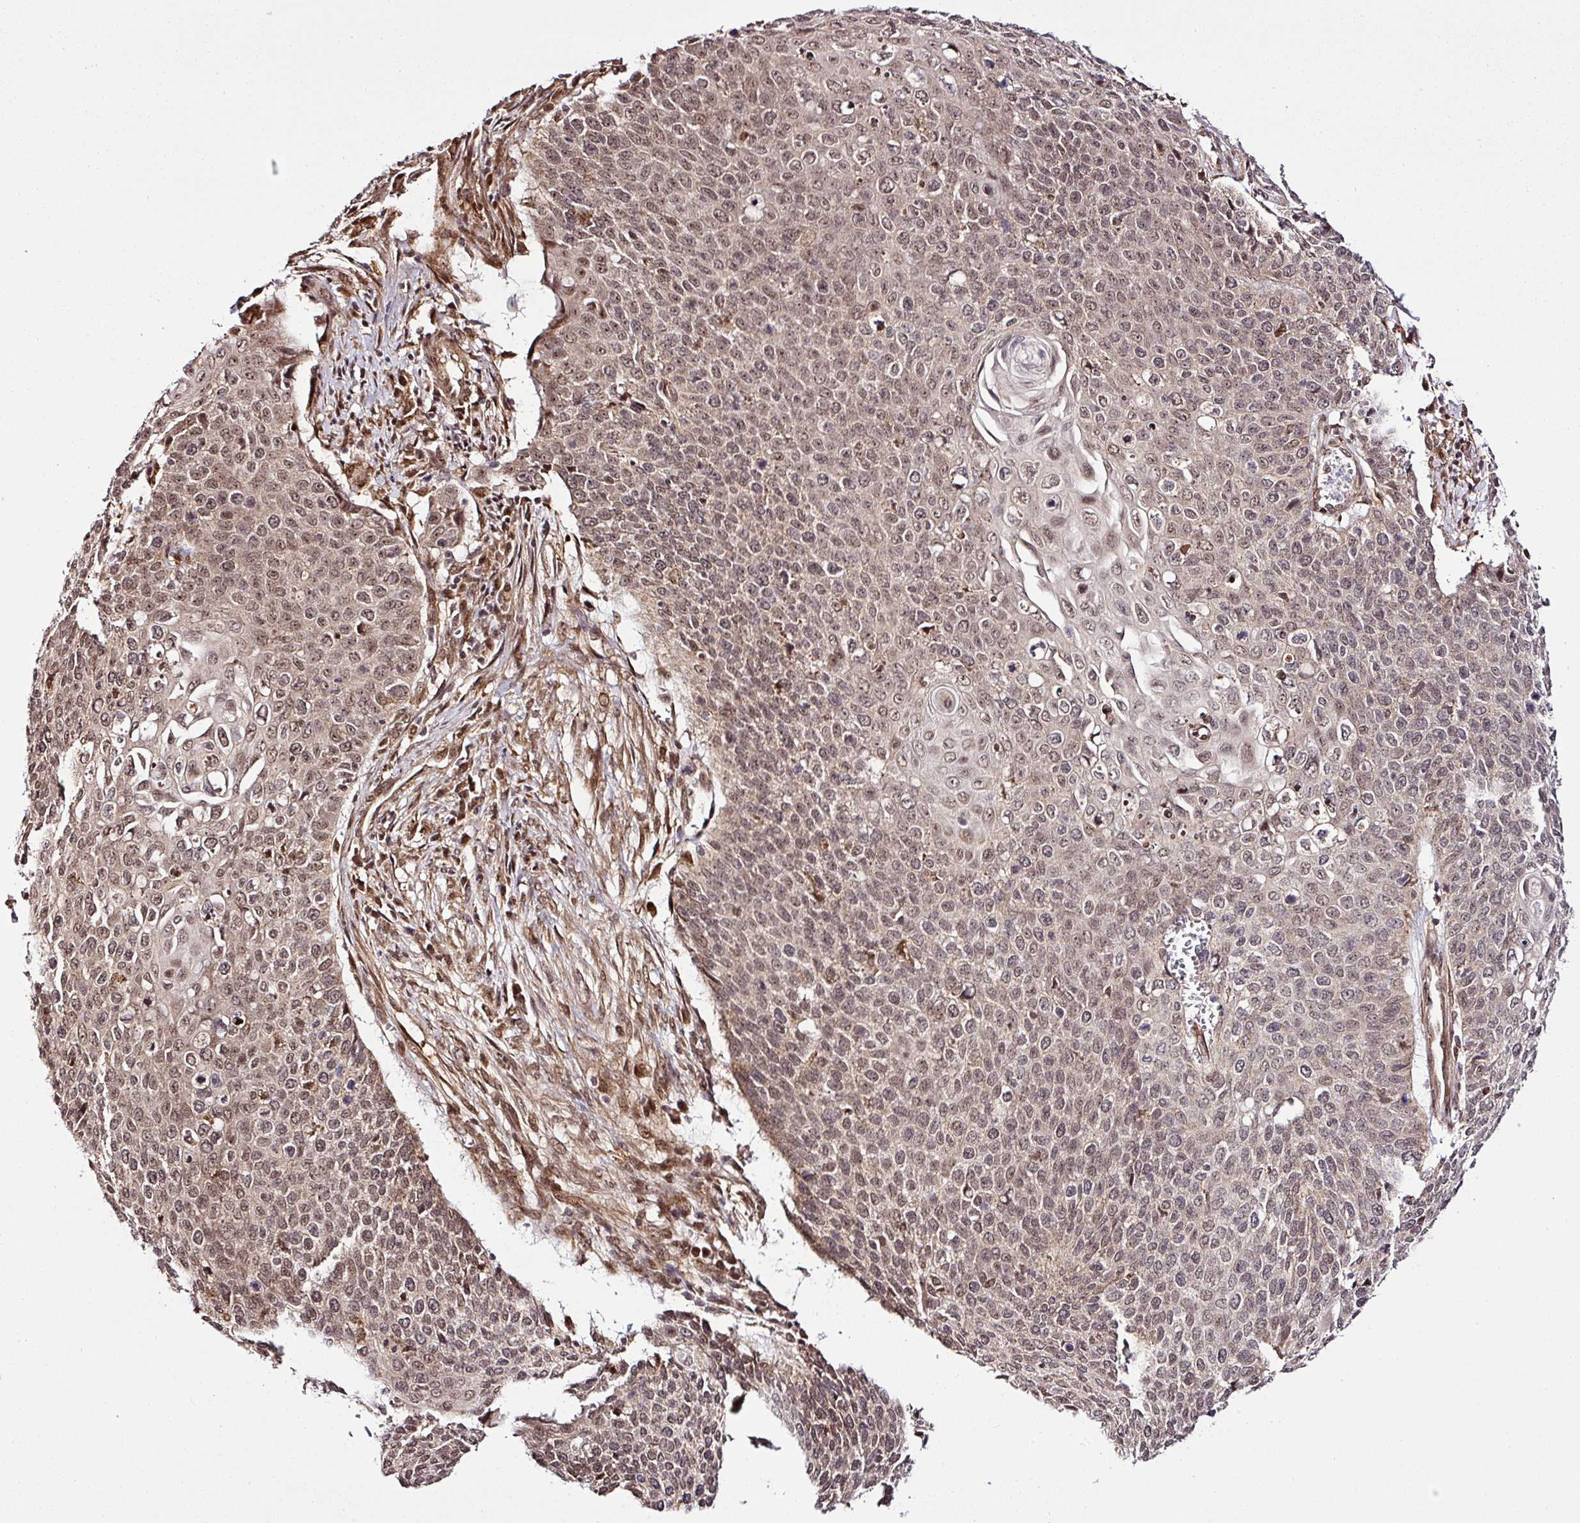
{"staining": {"intensity": "moderate", "quantity": ">75%", "location": "nuclear"}, "tissue": "cervical cancer", "cell_type": "Tumor cells", "image_type": "cancer", "snomed": [{"axis": "morphology", "description": "Squamous cell carcinoma, NOS"}, {"axis": "topography", "description": "Cervix"}], "caption": "A histopathology image of cervical squamous cell carcinoma stained for a protein displays moderate nuclear brown staining in tumor cells.", "gene": "FAM153A", "patient": {"sex": "female", "age": 39}}